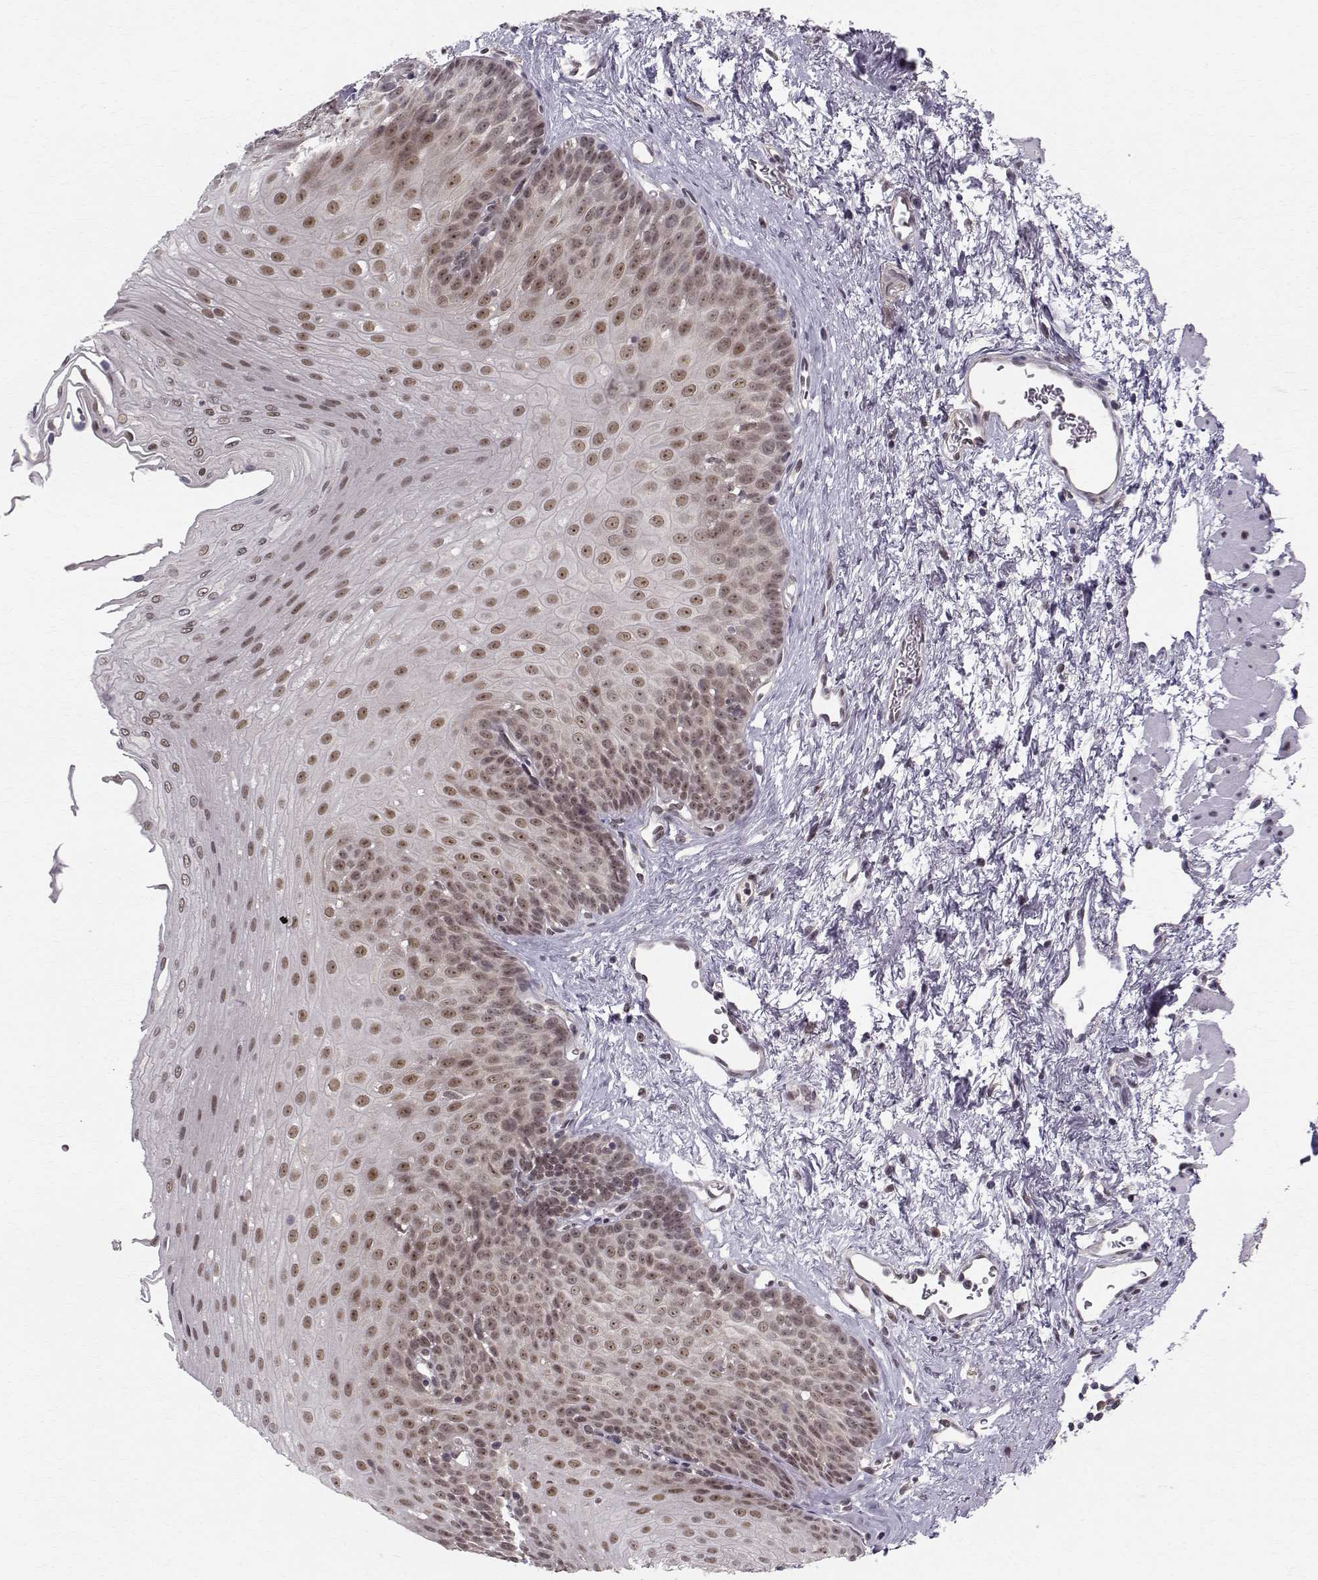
{"staining": {"intensity": "moderate", "quantity": "25%-75%", "location": "nuclear"}, "tissue": "esophagus", "cell_type": "Squamous epithelial cells", "image_type": "normal", "snomed": [{"axis": "morphology", "description": "Normal tissue, NOS"}, {"axis": "topography", "description": "Esophagus"}], "caption": "Immunohistochemistry (DAB) staining of unremarkable esophagus shows moderate nuclear protein expression in approximately 25%-75% of squamous epithelial cells. (DAB (3,3'-diaminobenzidine) IHC, brown staining for protein, blue staining for nuclei).", "gene": "RPP38", "patient": {"sex": "female", "age": 62}}